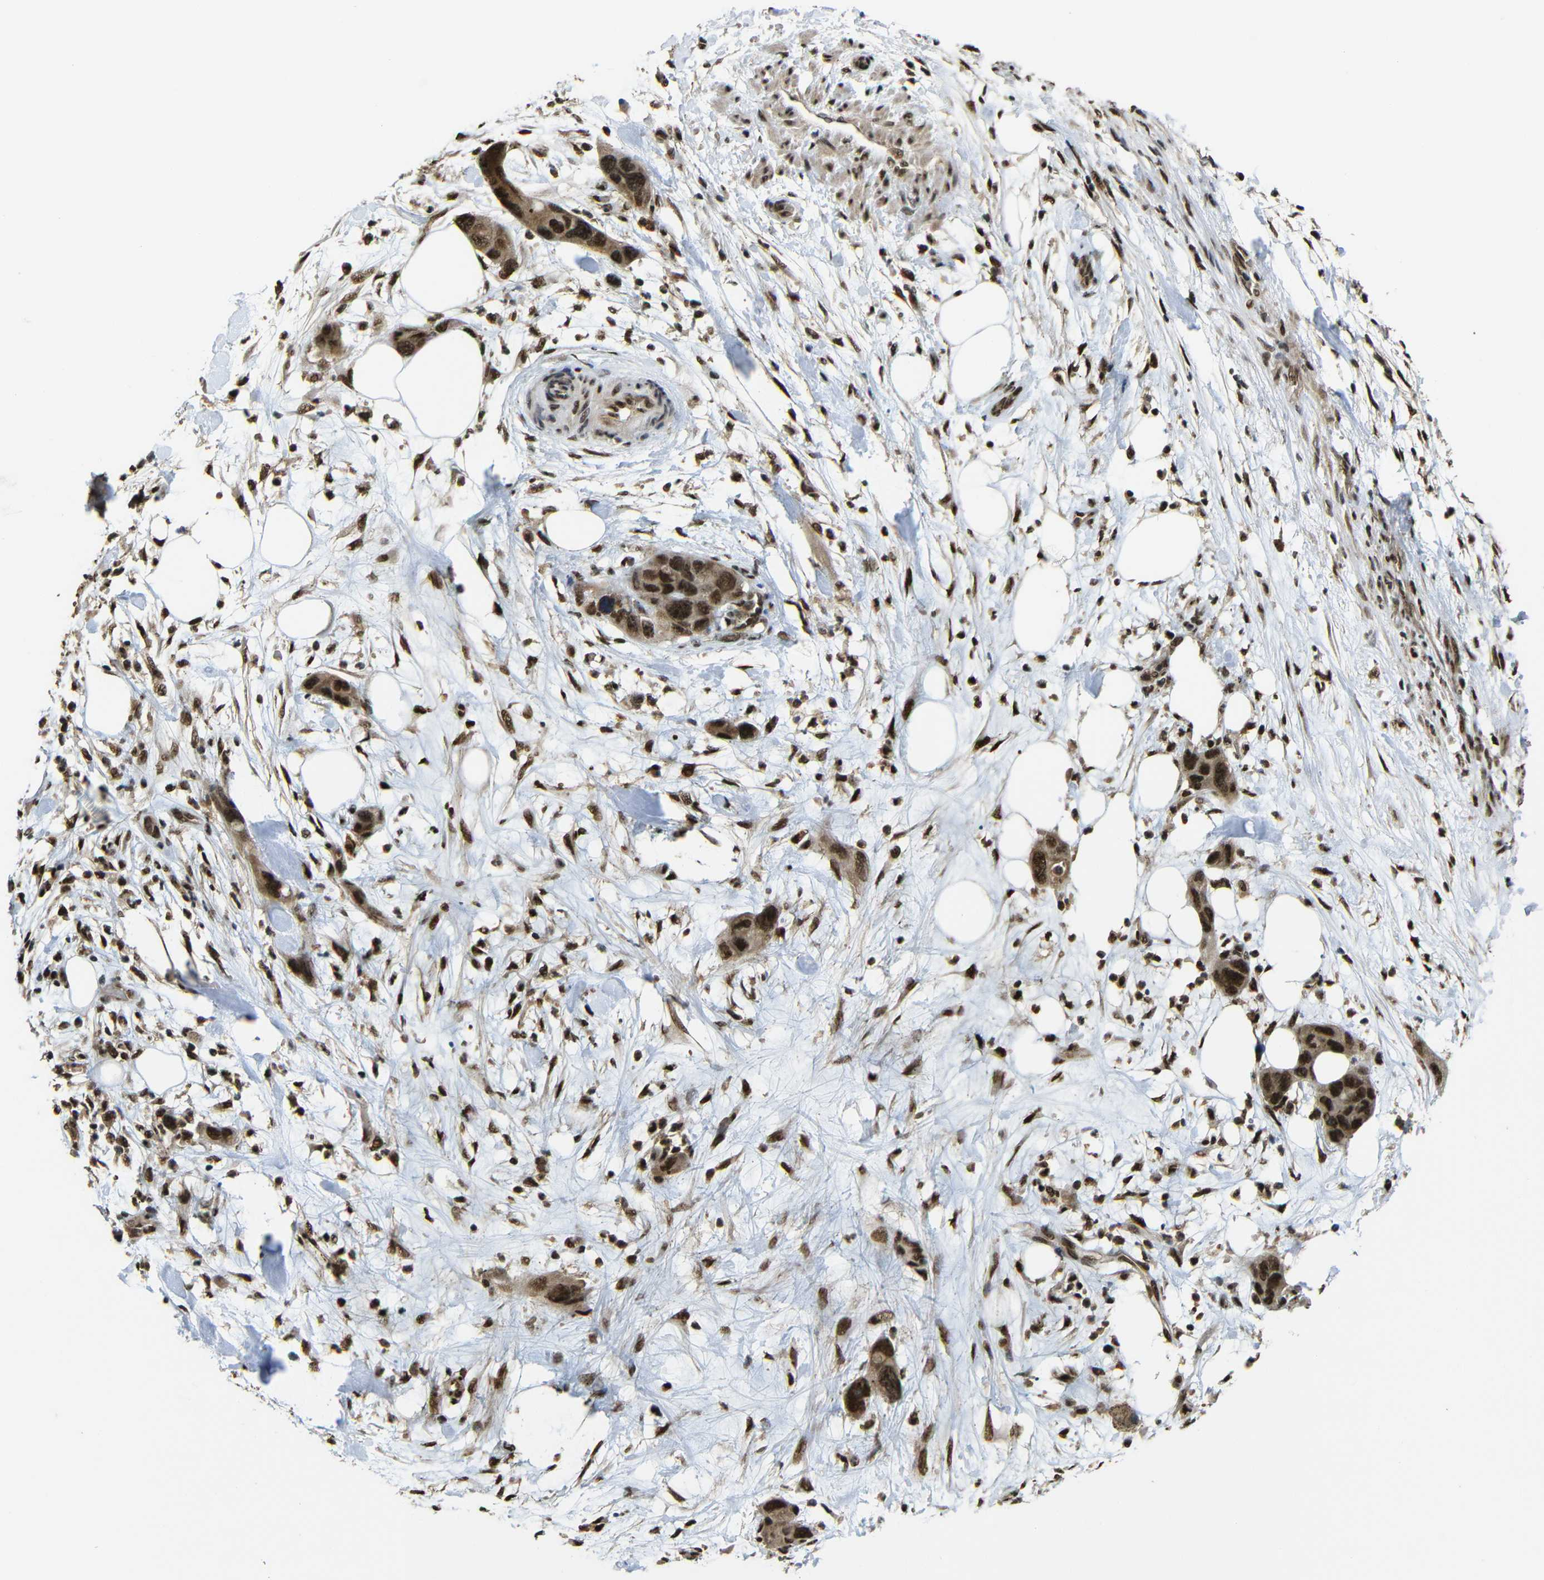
{"staining": {"intensity": "strong", "quantity": ">75%", "location": "cytoplasmic/membranous,nuclear"}, "tissue": "pancreatic cancer", "cell_type": "Tumor cells", "image_type": "cancer", "snomed": [{"axis": "morphology", "description": "Adenocarcinoma, NOS"}, {"axis": "topography", "description": "Pancreas"}], "caption": "This image demonstrates IHC staining of human pancreatic cancer, with high strong cytoplasmic/membranous and nuclear positivity in about >75% of tumor cells.", "gene": "TCF7L2", "patient": {"sex": "female", "age": 71}}